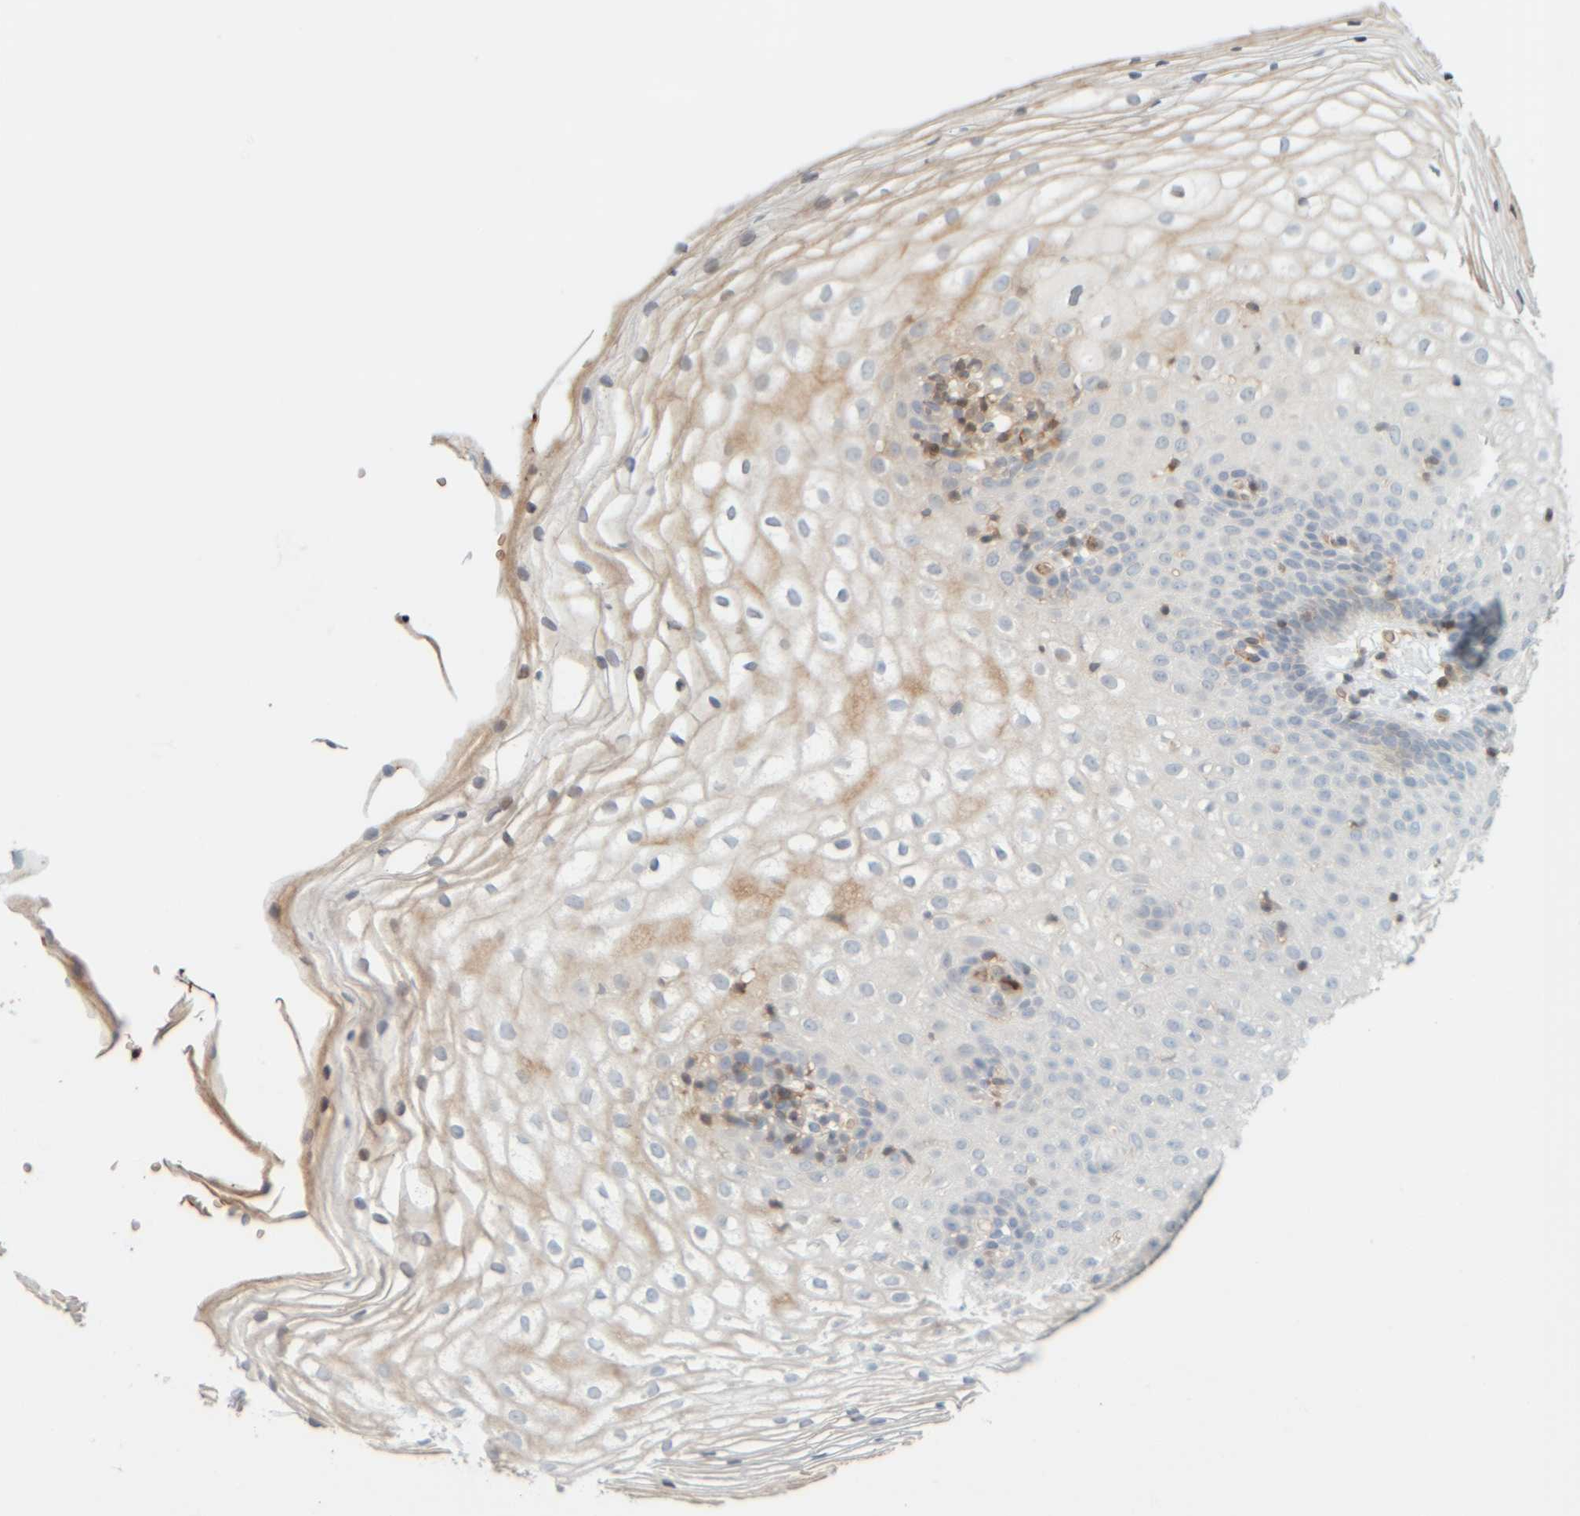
{"staining": {"intensity": "weak", "quantity": "<25%", "location": "cytoplasmic/membranous"}, "tissue": "cervix", "cell_type": "Squamous epithelial cells", "image_type": "normal", "snomed": [{"axis": "morphology", "description": "Normal tissue, NOS"}, {"axis": "topography", "description": "Cervix"}], "caption": "Immunohistochemical staining of normal cervix displays no significant positivity in squamous epithelial cells. (DAB IHC, high magnification).", "gene": "AARSD1", "patient": {"sex": "female", "age": 72}}